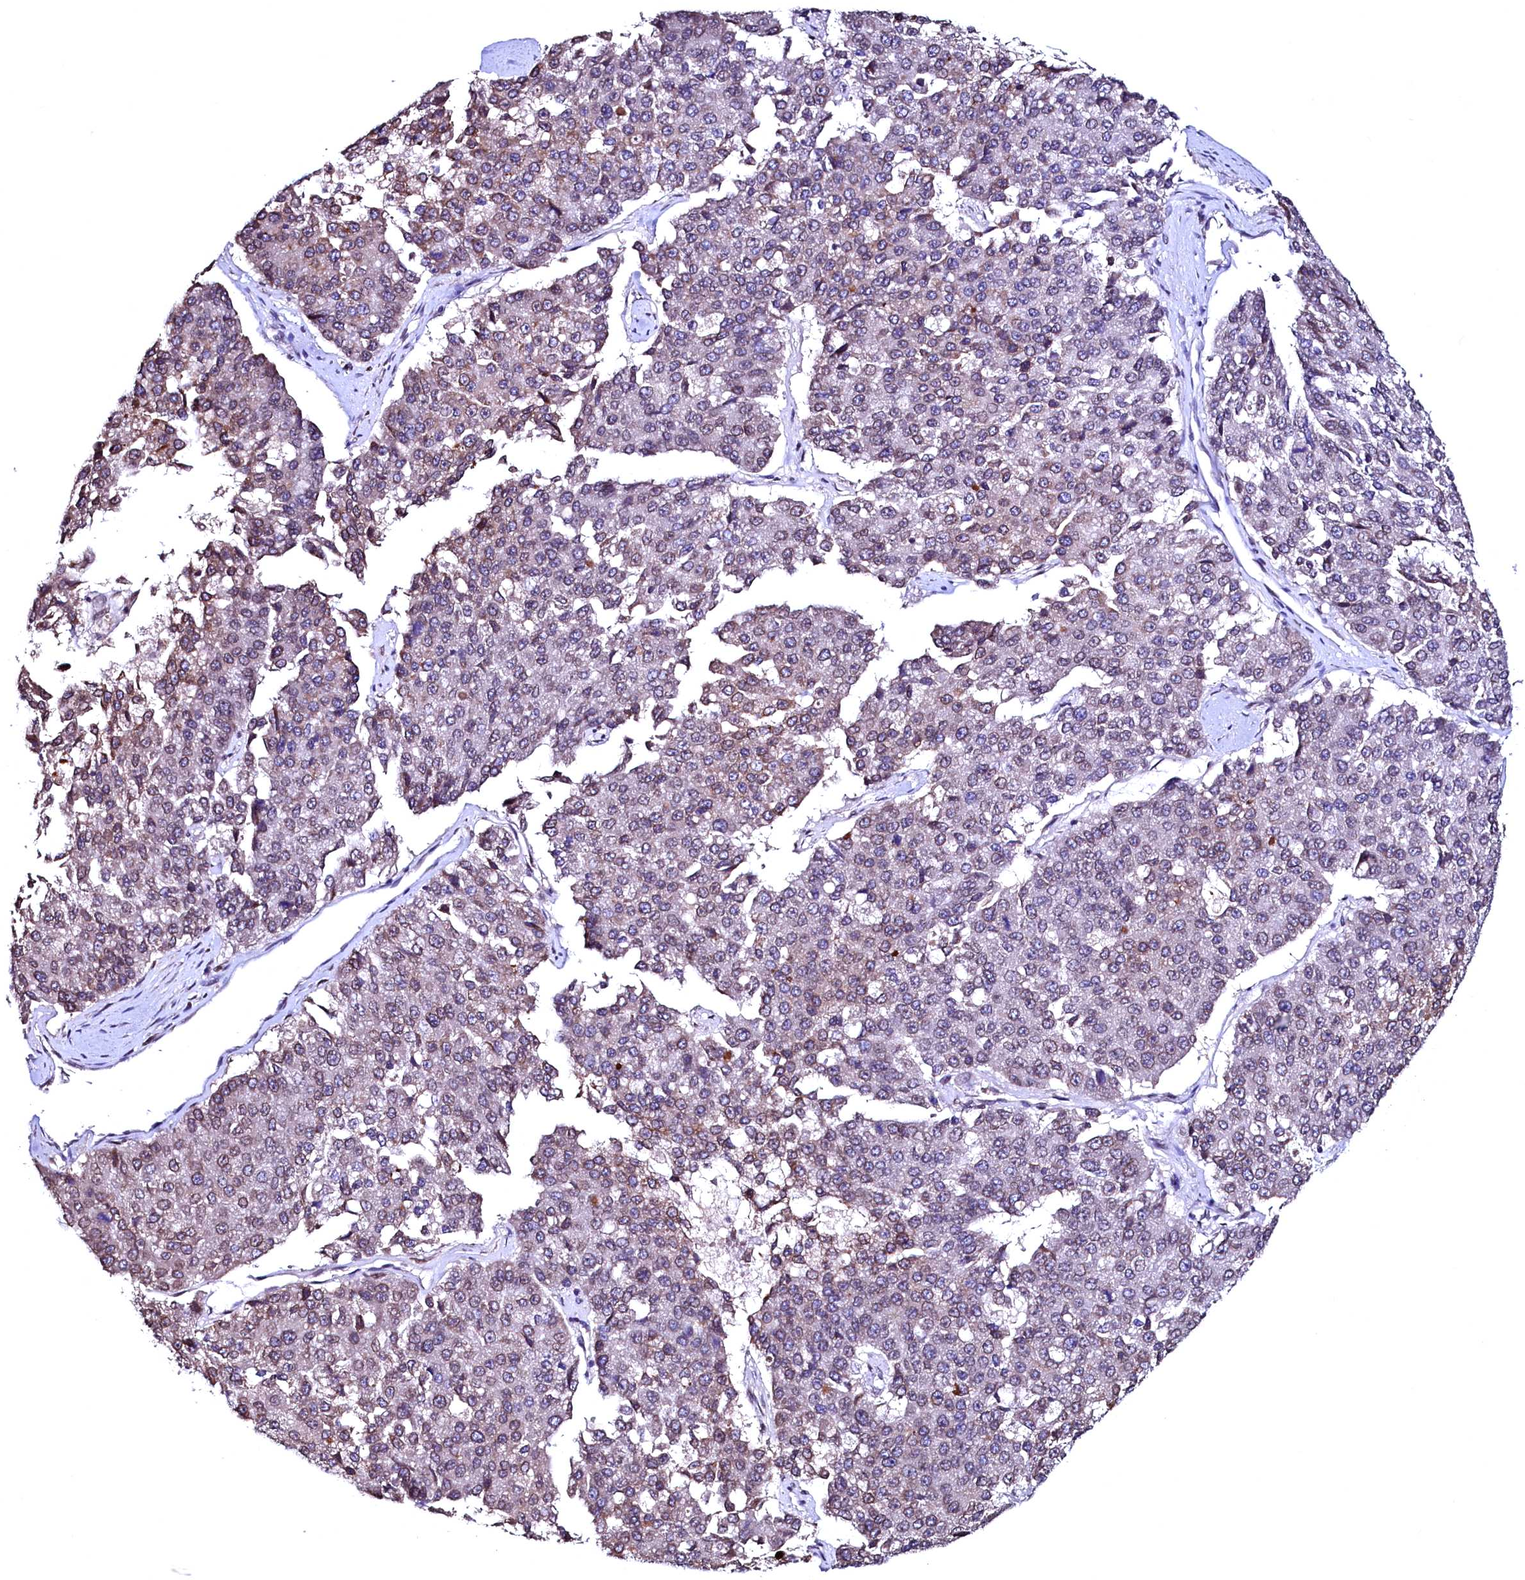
{"staining": {"intensity": "weak", "quantity": "<25%", "location": "cytoplasmic/membranous"}, "tissue": "pancreatic cancer", "cell_type": "Tumor cells", "image_type": "cancer", "snomed": [{"axis": "morphology", "description": "Adenocarcinoma, NOS"}, {"axis": "topography", "description": "Pancreas"}], "caption": "High magnification brightfield microscopy of pancreatic cancer stained with DAB (brown) and counterstained with hematoxylin (blue): tumor cells show no significant expression. (Immunohistochemistry (ihc), brightfield microscopy, high magnification).", "gene": "HAND1", "patient": {"sex": "male", "age": 50}}